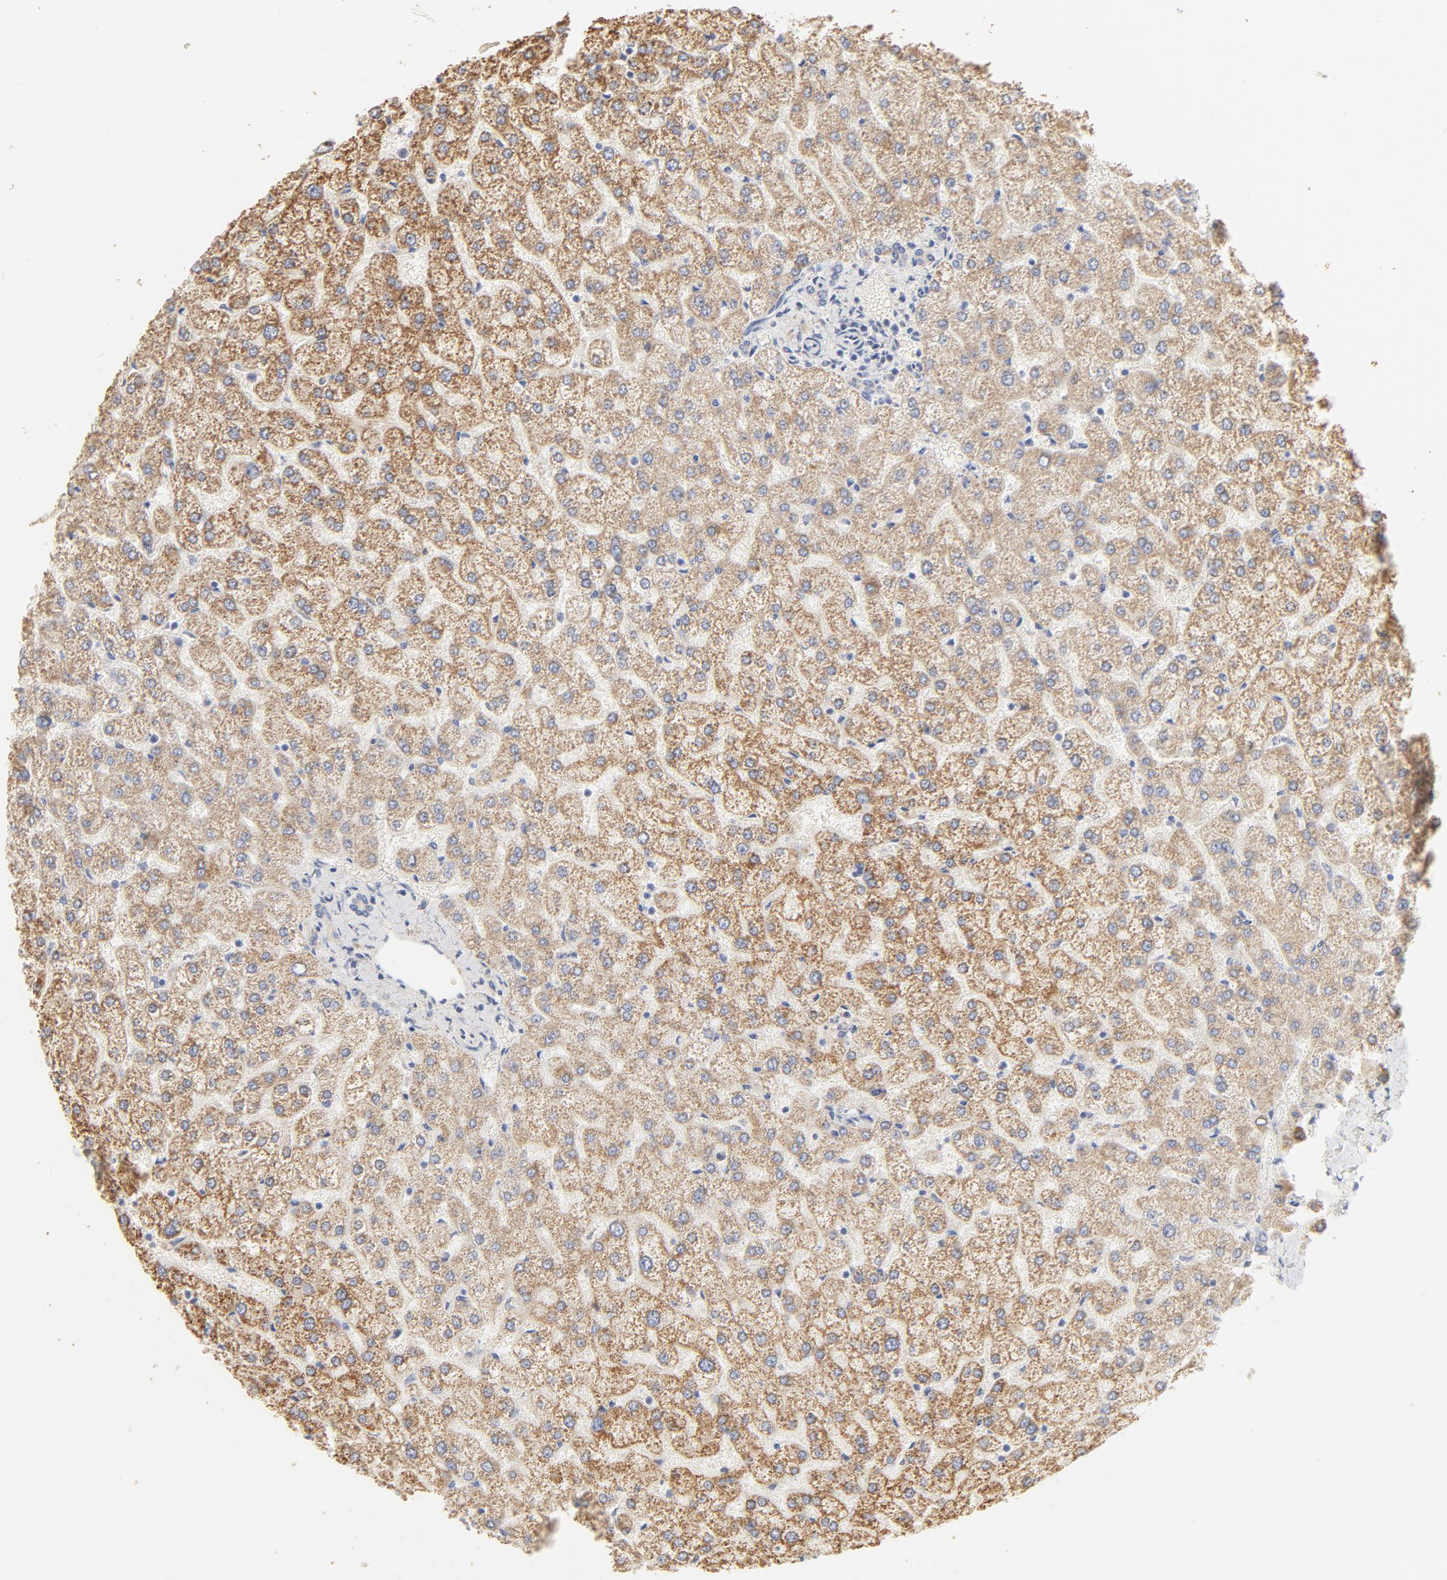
{"staining": {"intensity": "negative", "quantity": "none", "location": "none"}, "tissue": "liver", "cell_type": "Cholangiocytes", "image_type": "normal", "snomed": [{"axis": "morphology", "description": "Normal tissue, NOS"}, {"axis": "topography", "description": "Liver"}], "caption": "DAB immunohistochemical staining of benign liver demonstrates no significant expression in cholangiocytes.", "gene": "FCGBP", "patient": {"sex": "female", "age": 32}}